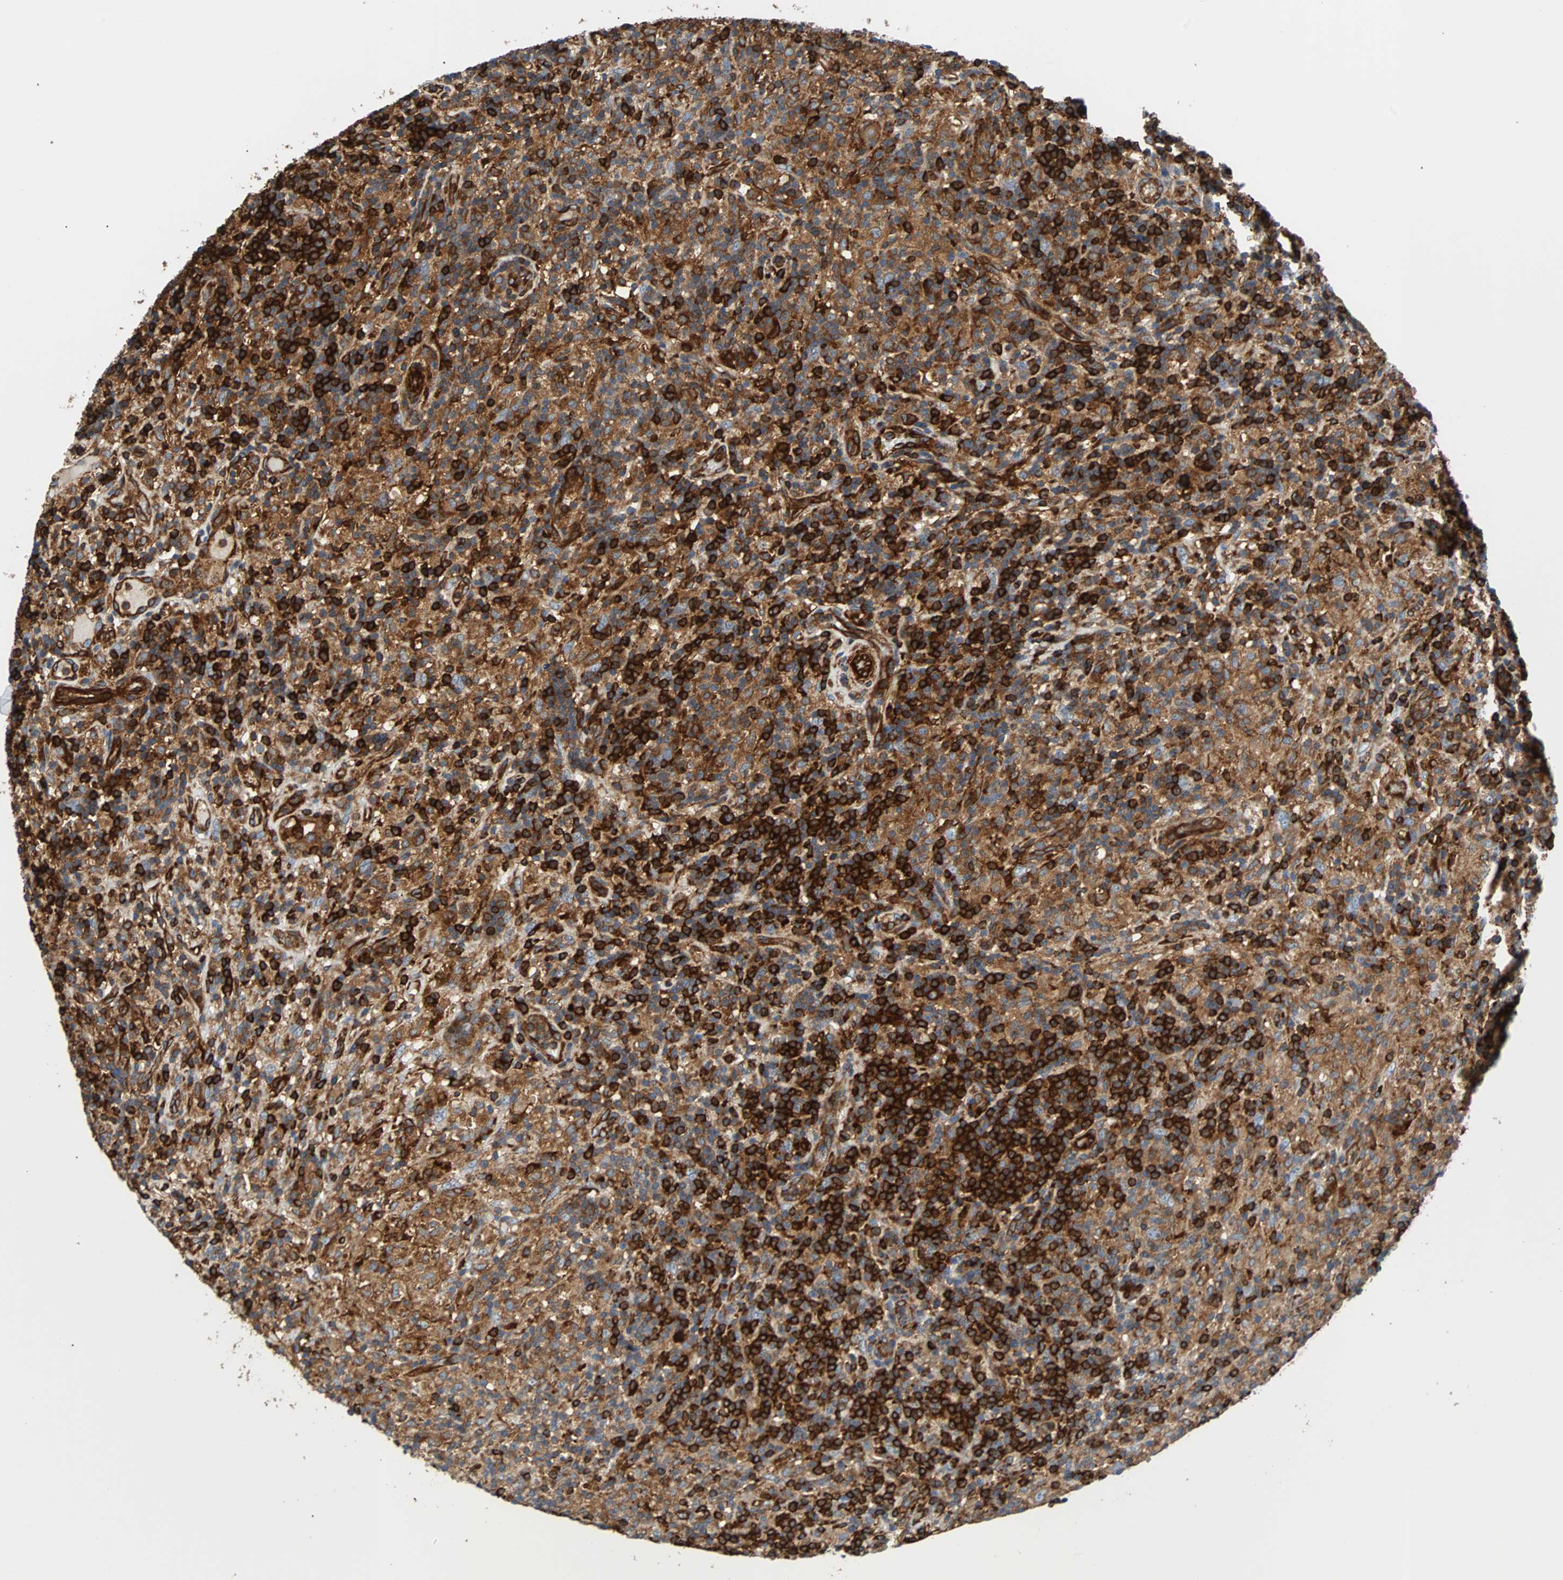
{"staining": {"intensity": "strong", "quantity": ">75%", "location": "cytoplasmic/membranous"}, "tissue": "lymphoma", "cell_type": "Tumor cells", "image_type": "cancer", "snomed": [{"axis": "morphology", "description": "Hodgkin's disease, NOS"}, {"axis": "topography", "description": "Lymph node"}], "caption": "Lymphoma stained with DAB immunohistochemistry (IHC) demonstrates high levels of strong cytoplasmic/membranous expression in about >75% of tumor cells.", "gene": "PLCG2", "patient": {"sex": "male", "age": 70}}